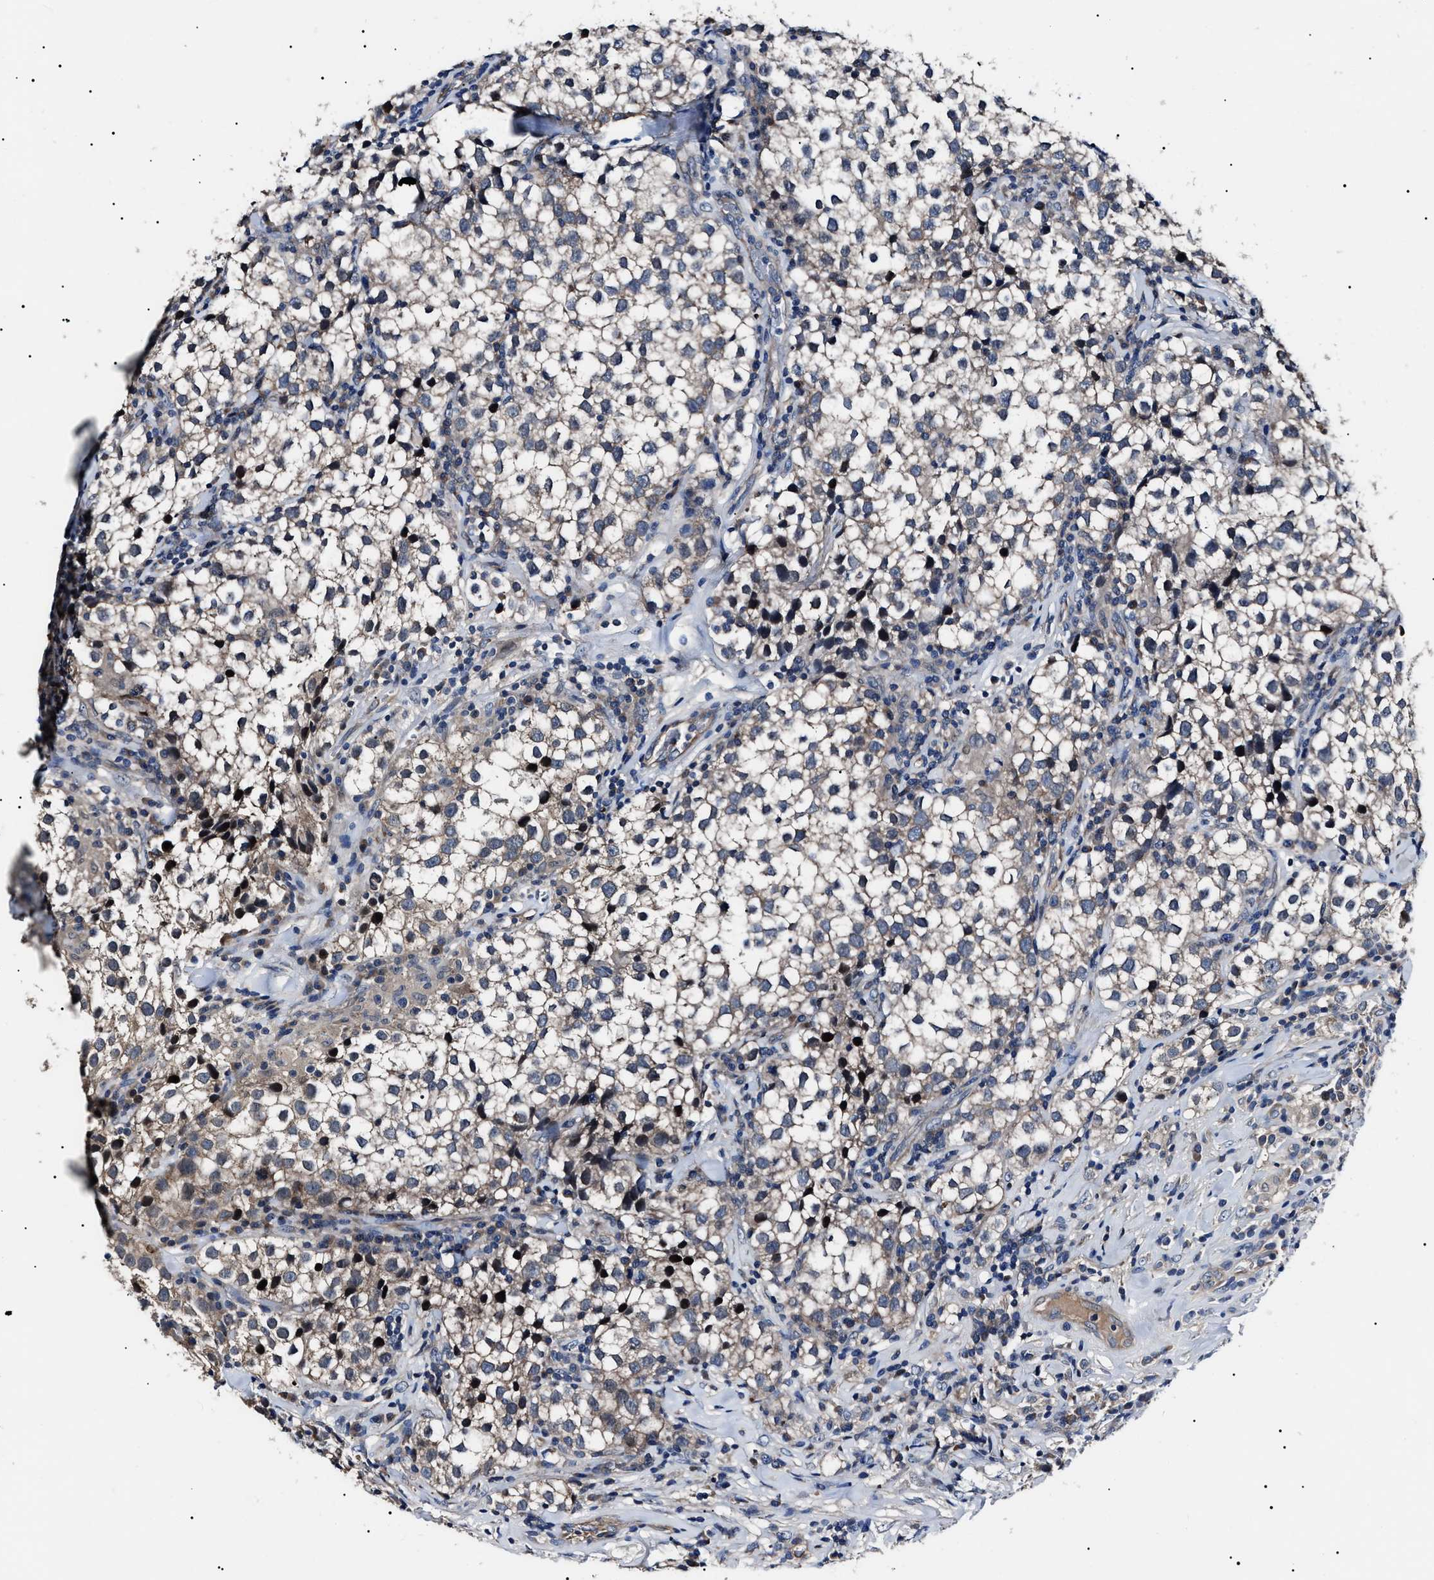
{"staining": {"intensity": "weak", "quantity": "<25%", "location": "cytoplasmic/membranous"}, "tissue": "testis cancer", "cell_type": "Tumor cells", "image_type": "cancer", "snomed": [{"axis": "morphology", "description": "Seminoma, NOS"}, {"axis": "morphology", "description": "Carcinoma, Embryonal, NOS"}, {"axis": "topography", "description": "Testis"}], "caption": "Immunohistochemistry (IHC) micrograph of human testis cancer (seminoma) stained for a protein (brown), which exhibits no positivity in tumor cells.", "gene": "IFT81", "patient": {"sex": "male", "age": 36}}